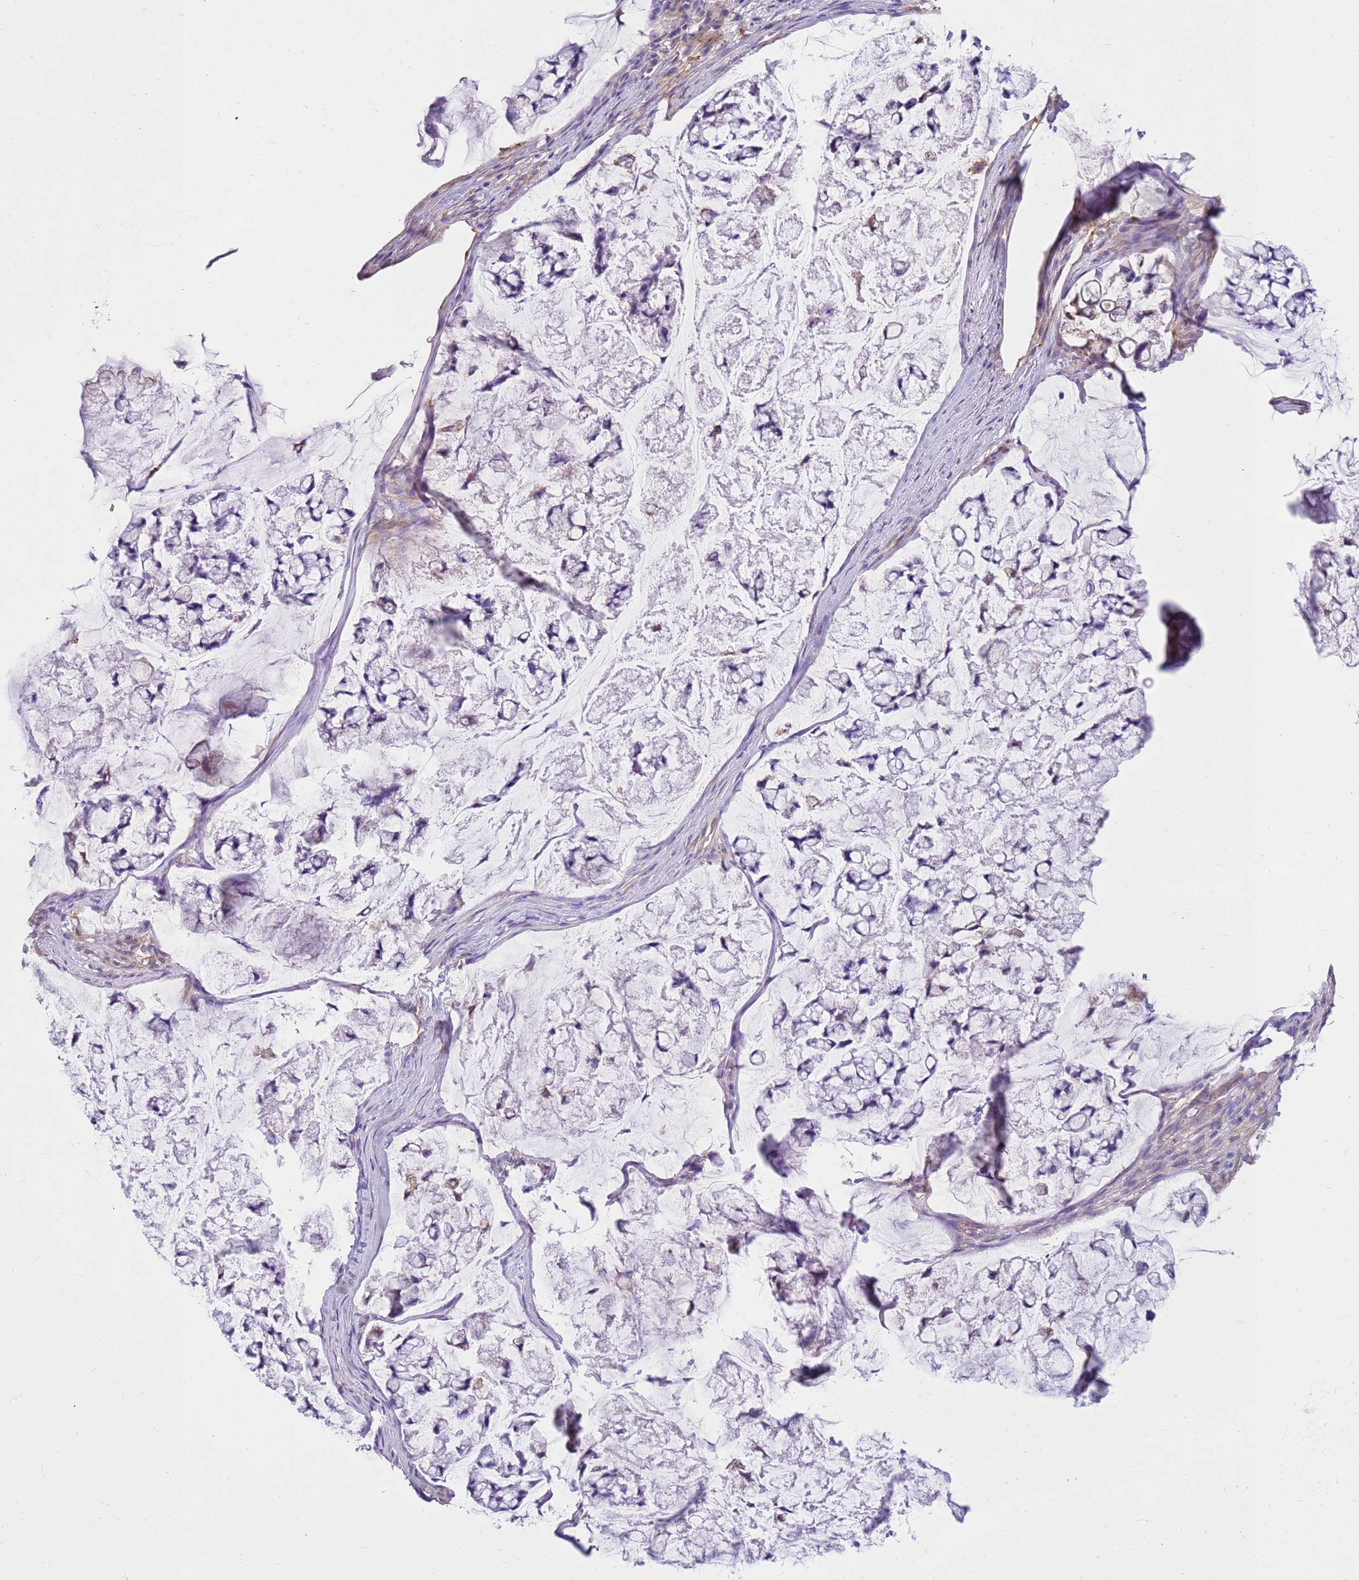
{"staining": {"intensity": "negative", "quantity": "none", "location": "none"}, "tissue": "stomach cancer", "cell_type": "Tumor cells", "image_type": "cancer", "snomed": [{"axis": "morphology", "description": "Adenocarcinoma, NOS"}, {"axis": "topography", "description": "Stomach, lower"}], "caption": "This is an immunohistochemistry (IHC) histopathology image of human stomach cancer. There is no staining in tumor cells.", "gene": "HSPB1", "patient": {"sex": "male", "age": 67}}